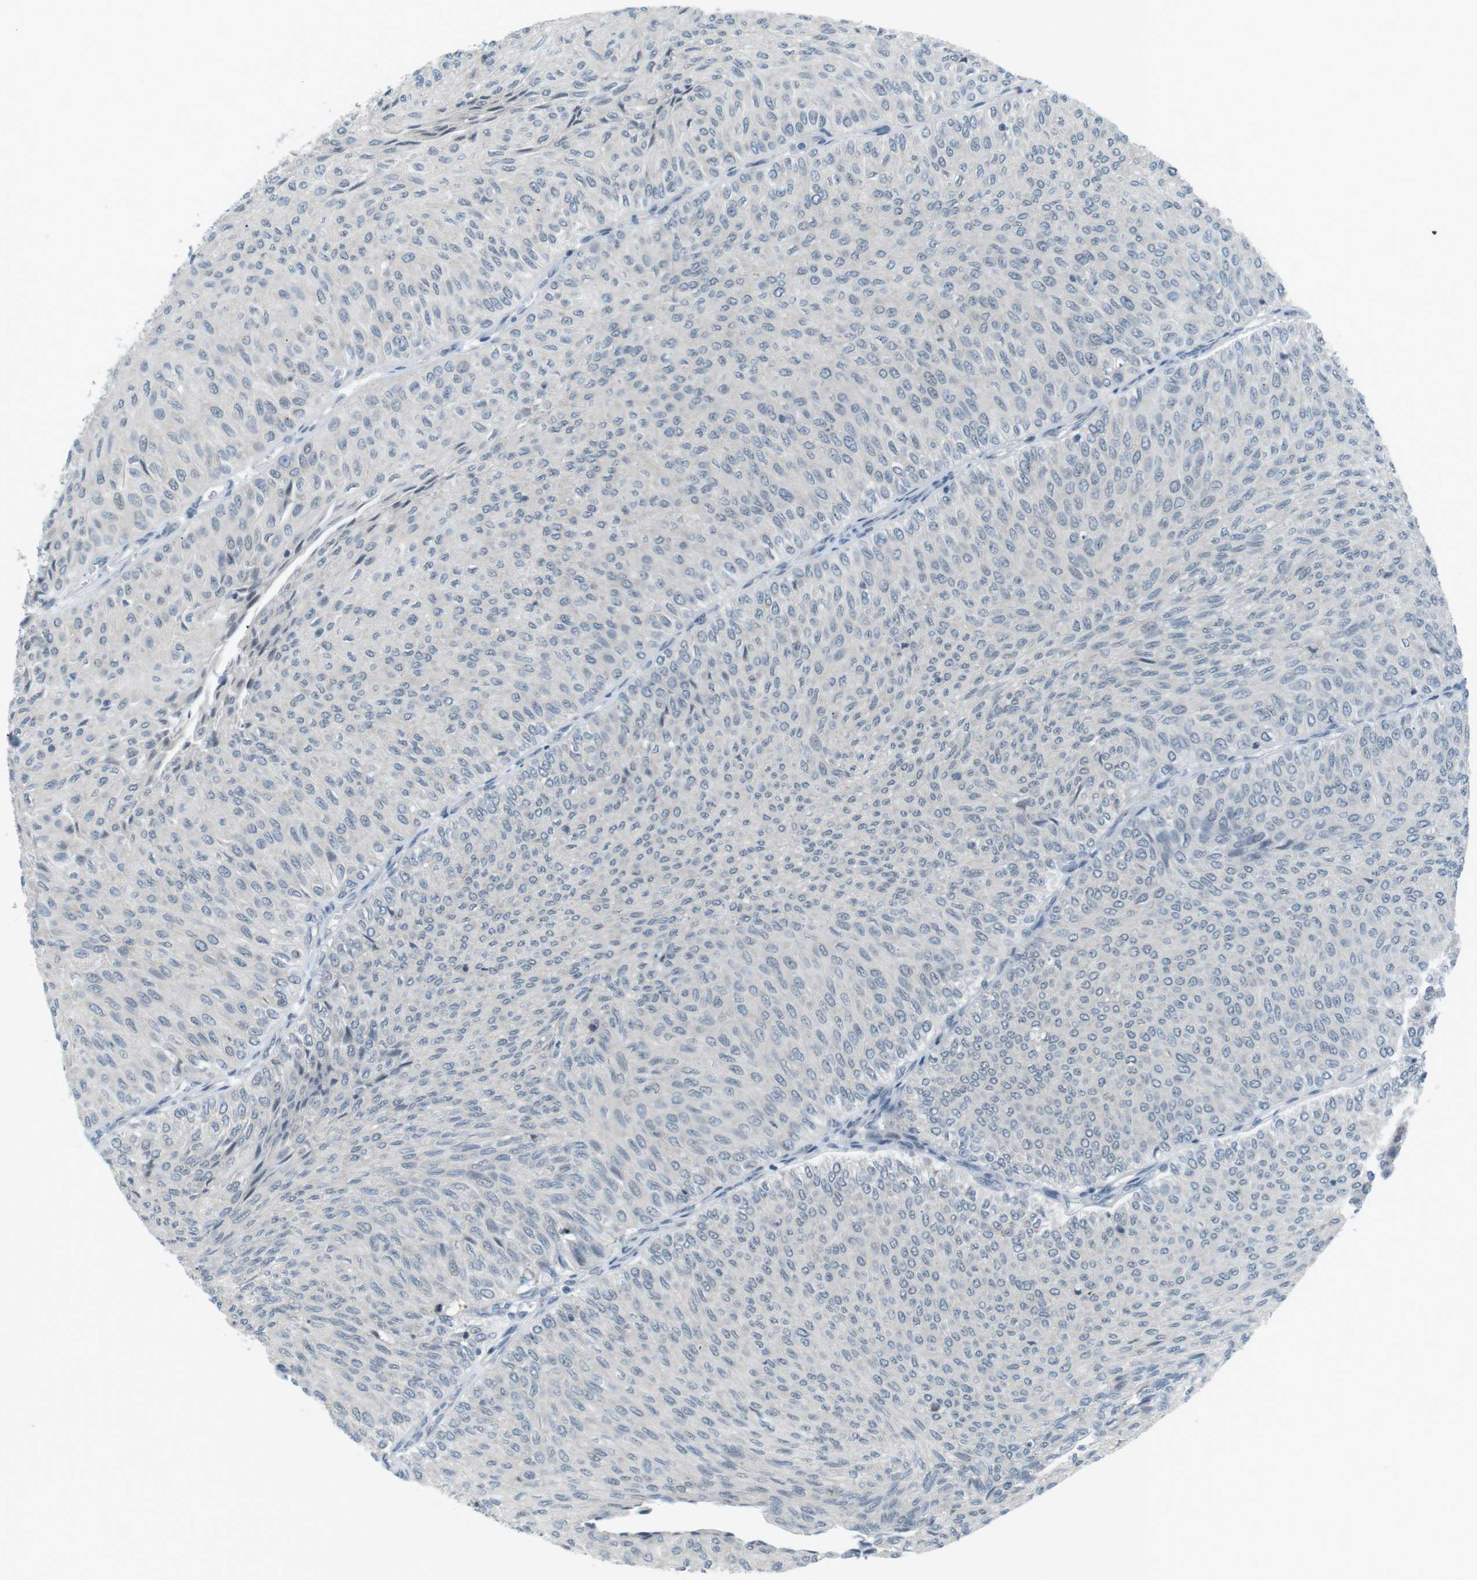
{"staining": {"intensity": "negative", "quantity": "none", "location": "none"}, "tissue": "urothelial cancer", "cell_type": "Tumor cells", "image_type": "cancer", "snomed": [{"axis": "morphology", "description": "Urothelial carcinoma, Low grade"}, {"axis": "topography", "description": "Urinary bladder"}], "caption": "Tumor cells show no significant protein expression in urothelial cancer. (IHC, brightfield microscopy, high magnification).", "gene": "RTN3", "patient": {"sex": "male", "age": 78}}